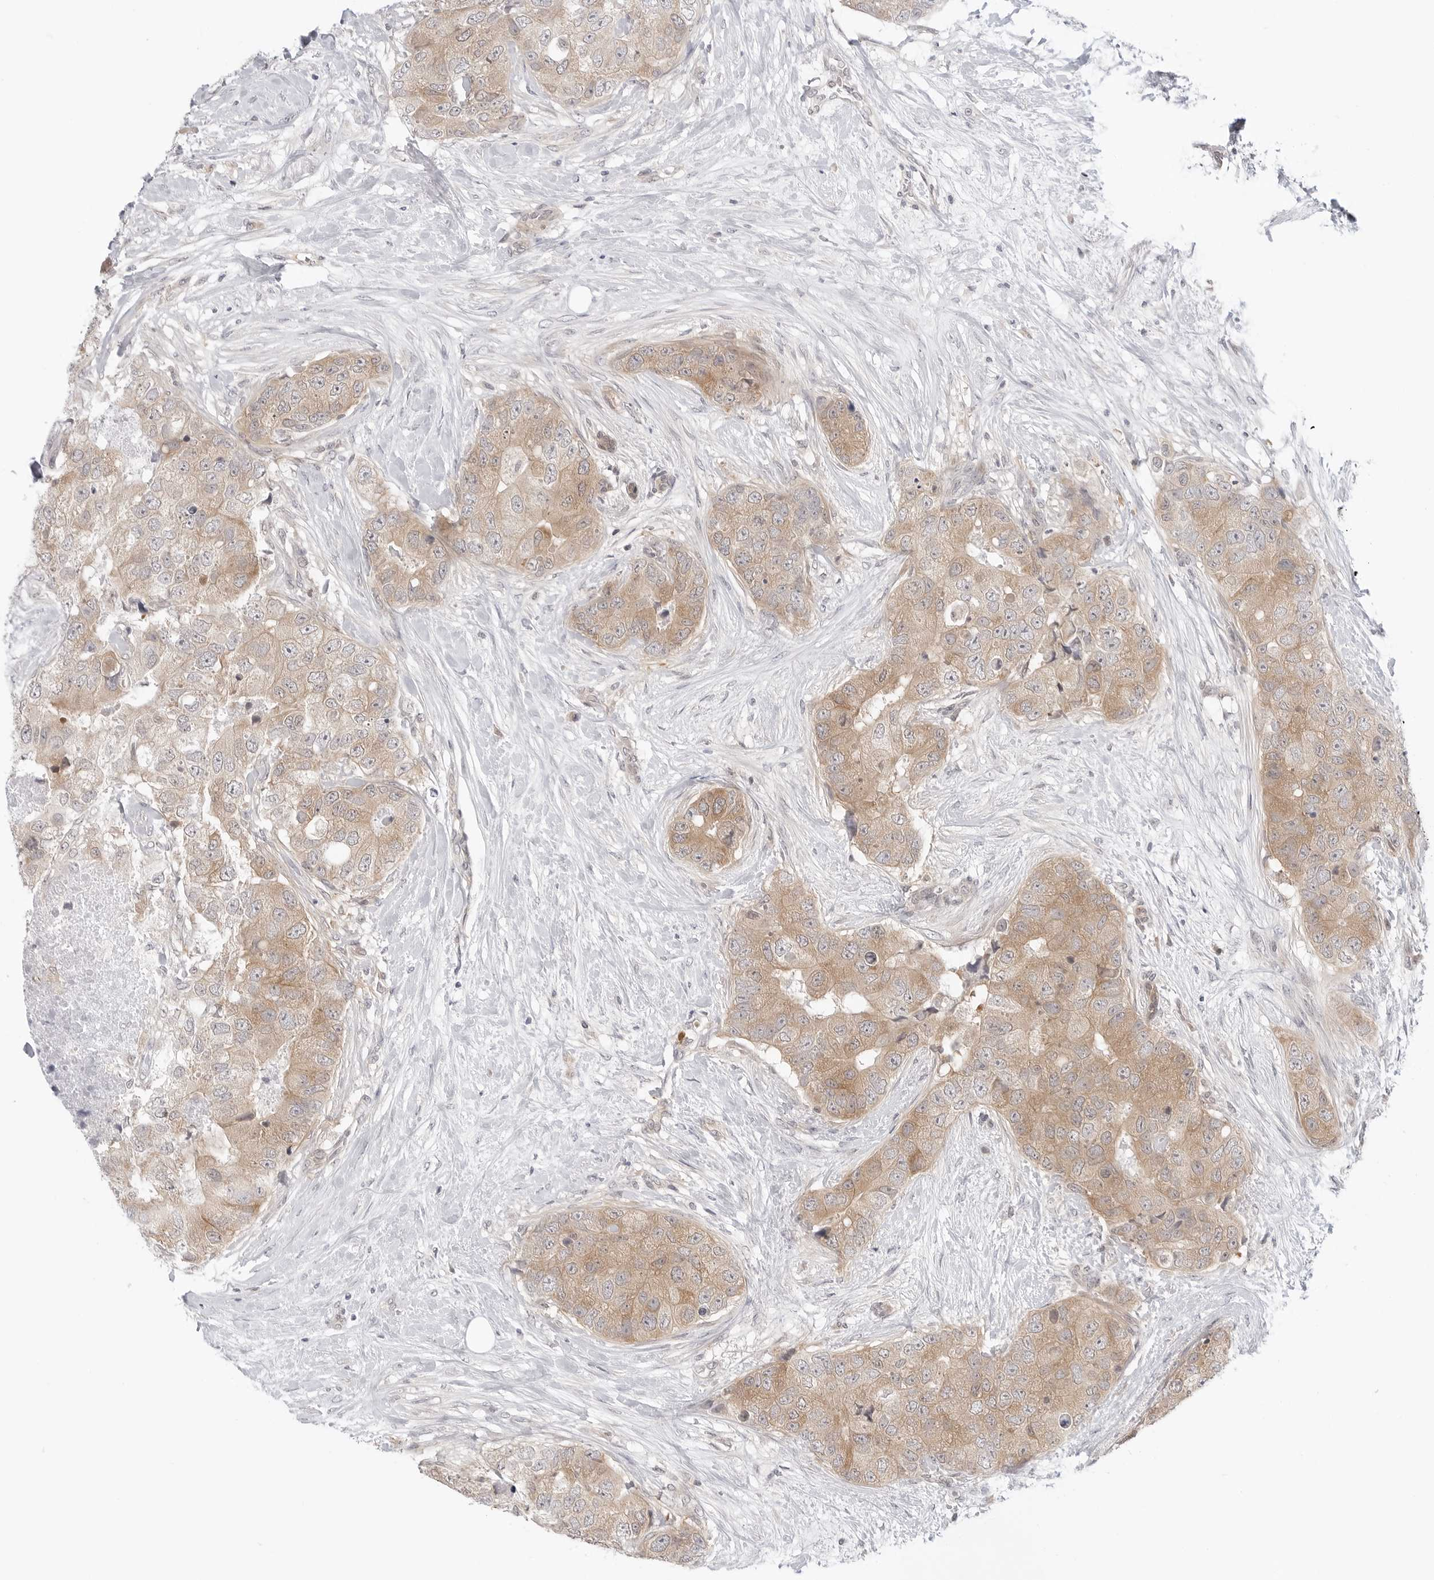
{"staining": {"intensity": "moderate", "quantity": ">75%", "location": "cytoplasmic/membranous"}, "tissue": "breast cancer", "cell_type": "Tumor cells", "image_type": "cancer", "snomed": [{"axis": "morphology", "description": "Duct carcinoma"}, {"axis": "topography", "description": "Breast"}], "caption": "Breast cancer (infiltrating ductal carcinoma) tissue displays moderate cytoplasmic/membranous expression in about >75% of tumor cells", "gene": "NUDC", "patient": {"sex": "female", "age": 62}}